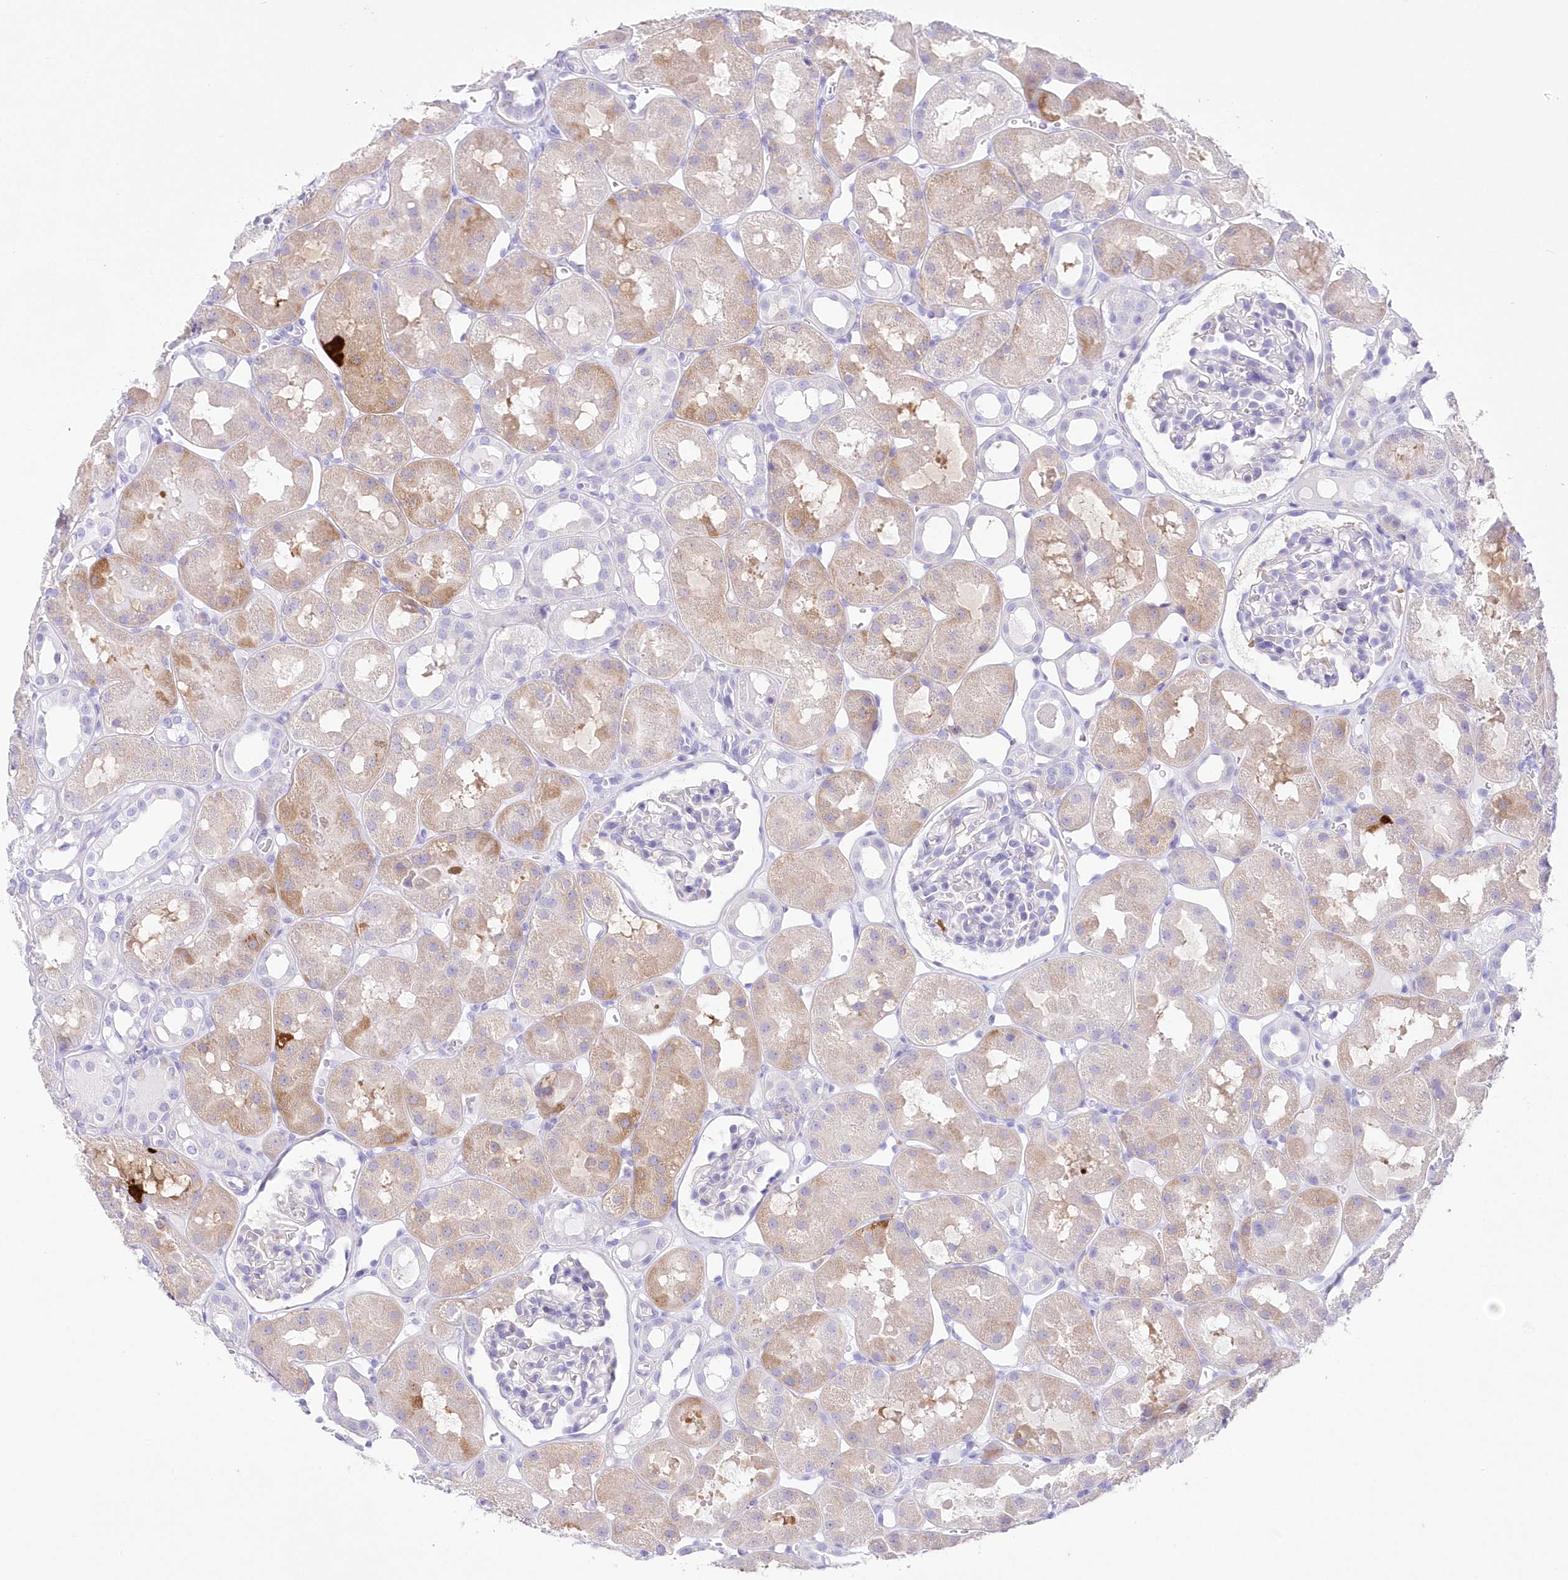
{"staining": {"intensity": "negative", "quantity": "none", "location": "none"}, "tissue": "kidney", "cell_type": "Cells in glomeruli", "image_type": "normal", "snomed": [{"axis": "morphology", "description": "Normal tissue, NOS"}, {"axis": "topography", "description": "Kidney"}], "caption": "Immunohistochemical staining of unremarkable human kidney shows no significant expression in cells in glomeruli.", "gene": "DNAJC19", "patient": {"sex": "male", "age": 16}}